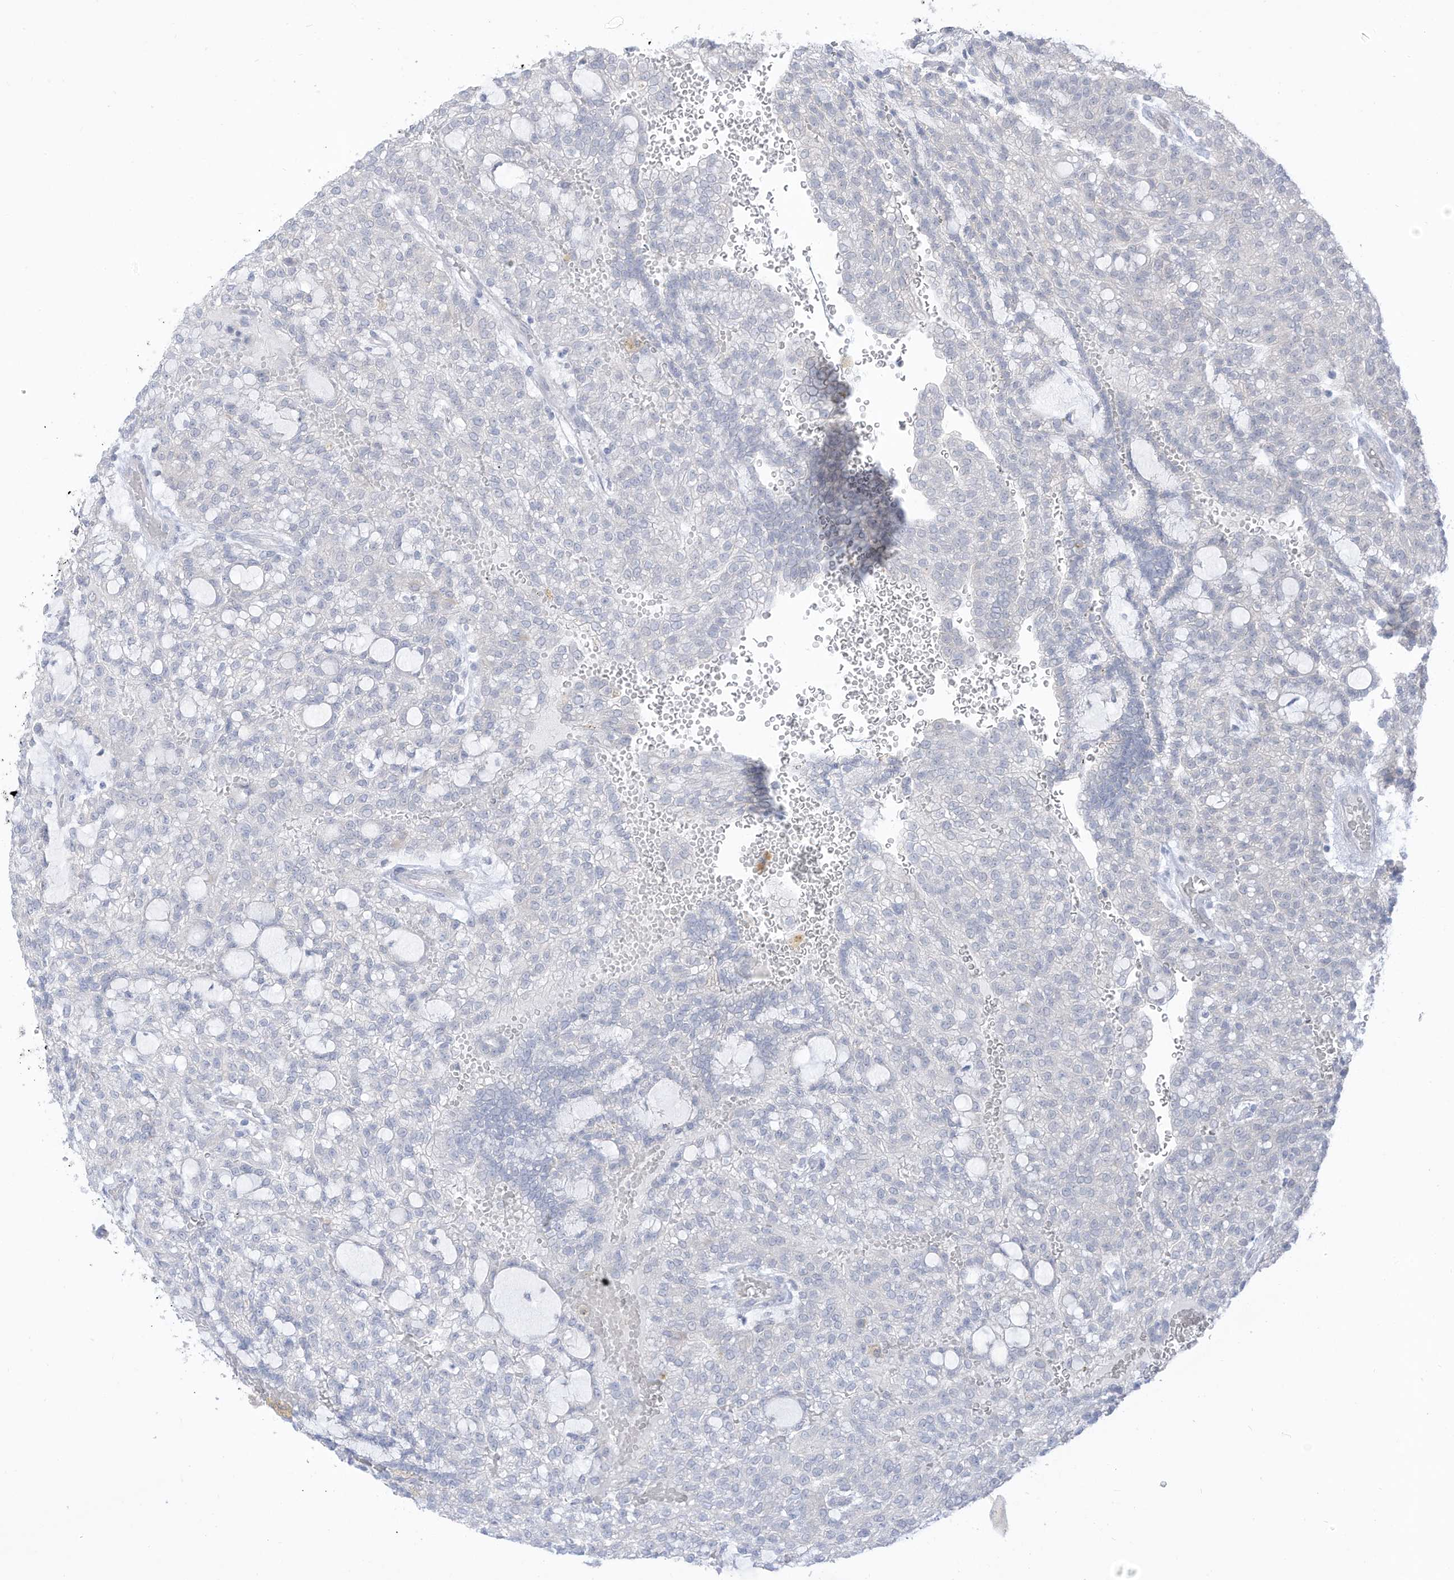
{"staining": {"intensity": "negative", "quantity": "none", "location": "none"}, "tissue": "renal cancer", "cell_type": "Tumor cells", "image_type": "cancer", "snomed": [{"axis": "morphology", "description": "Adenocarcinoma, NOS"}, {"axis": "topography", "description": "Kidney"}], "caption": "Renal adenocarcinoma stained for a protein using immunohistochemistry (IHC) demonstrates no expression tumor cells.", "gene": "OGT", "patient": {"sex": "male", "age": 63}}